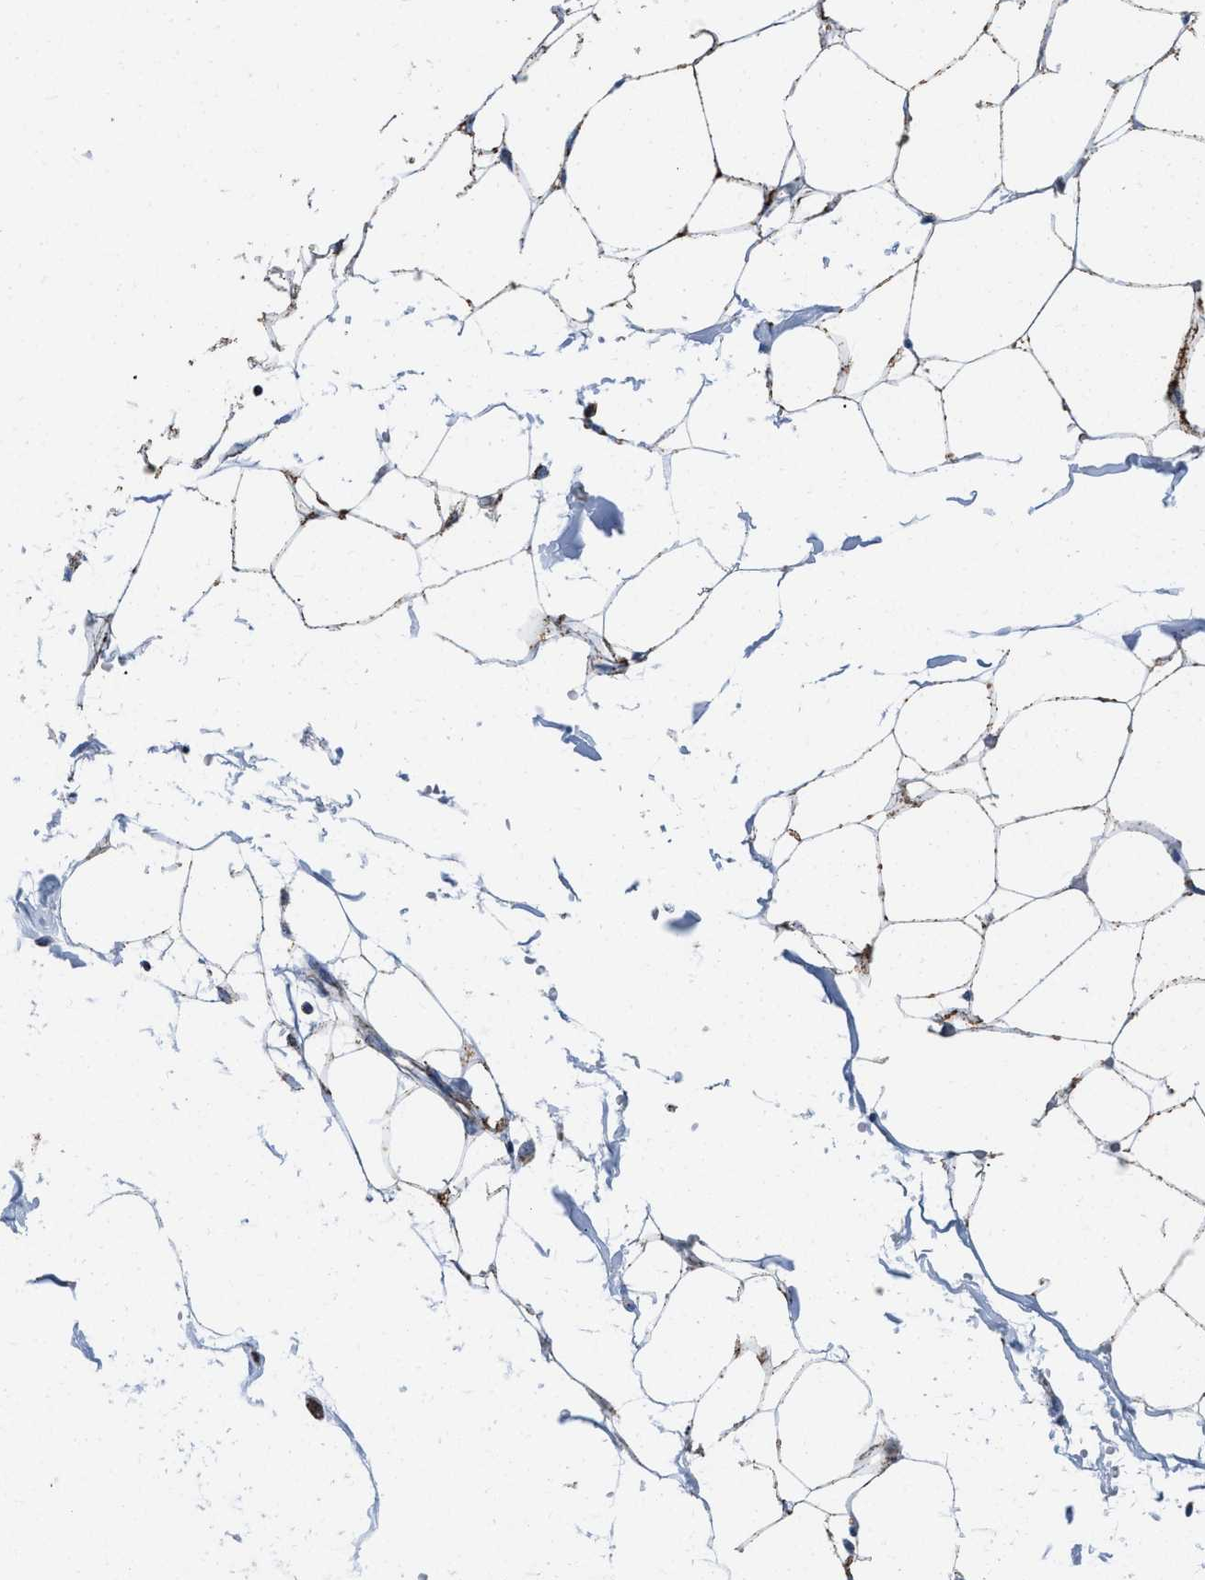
{"staining": {"intensity": "moderate", "quantity": "25%-75%", "location": "cytoplasmic/membranous"}, "tissue": "adipose tissue", "cell_type": "Adipocytes", "image_type": "normal", "snomed": [{"axis": "morphology", "description": "Normal tissue, NOS"}, {"axis": "morphology", "description": "Adenocarcinoma, NOS"}, {"axis": "topography", "description": "Colon"}, {"axis": "topography", "description": "Peripheral nerve tissue"}], "caption": "Immunohistochemical staining of normal adipose tissue displays moderate cytoplasmic/membranous protein positivity in approximately 25%-75% of adipocytes. (brown staining indicates protein expression, while blue staining denotes nuclei).", "gene": "ETFB", "patient": {"sex": "male", "age": 14}}